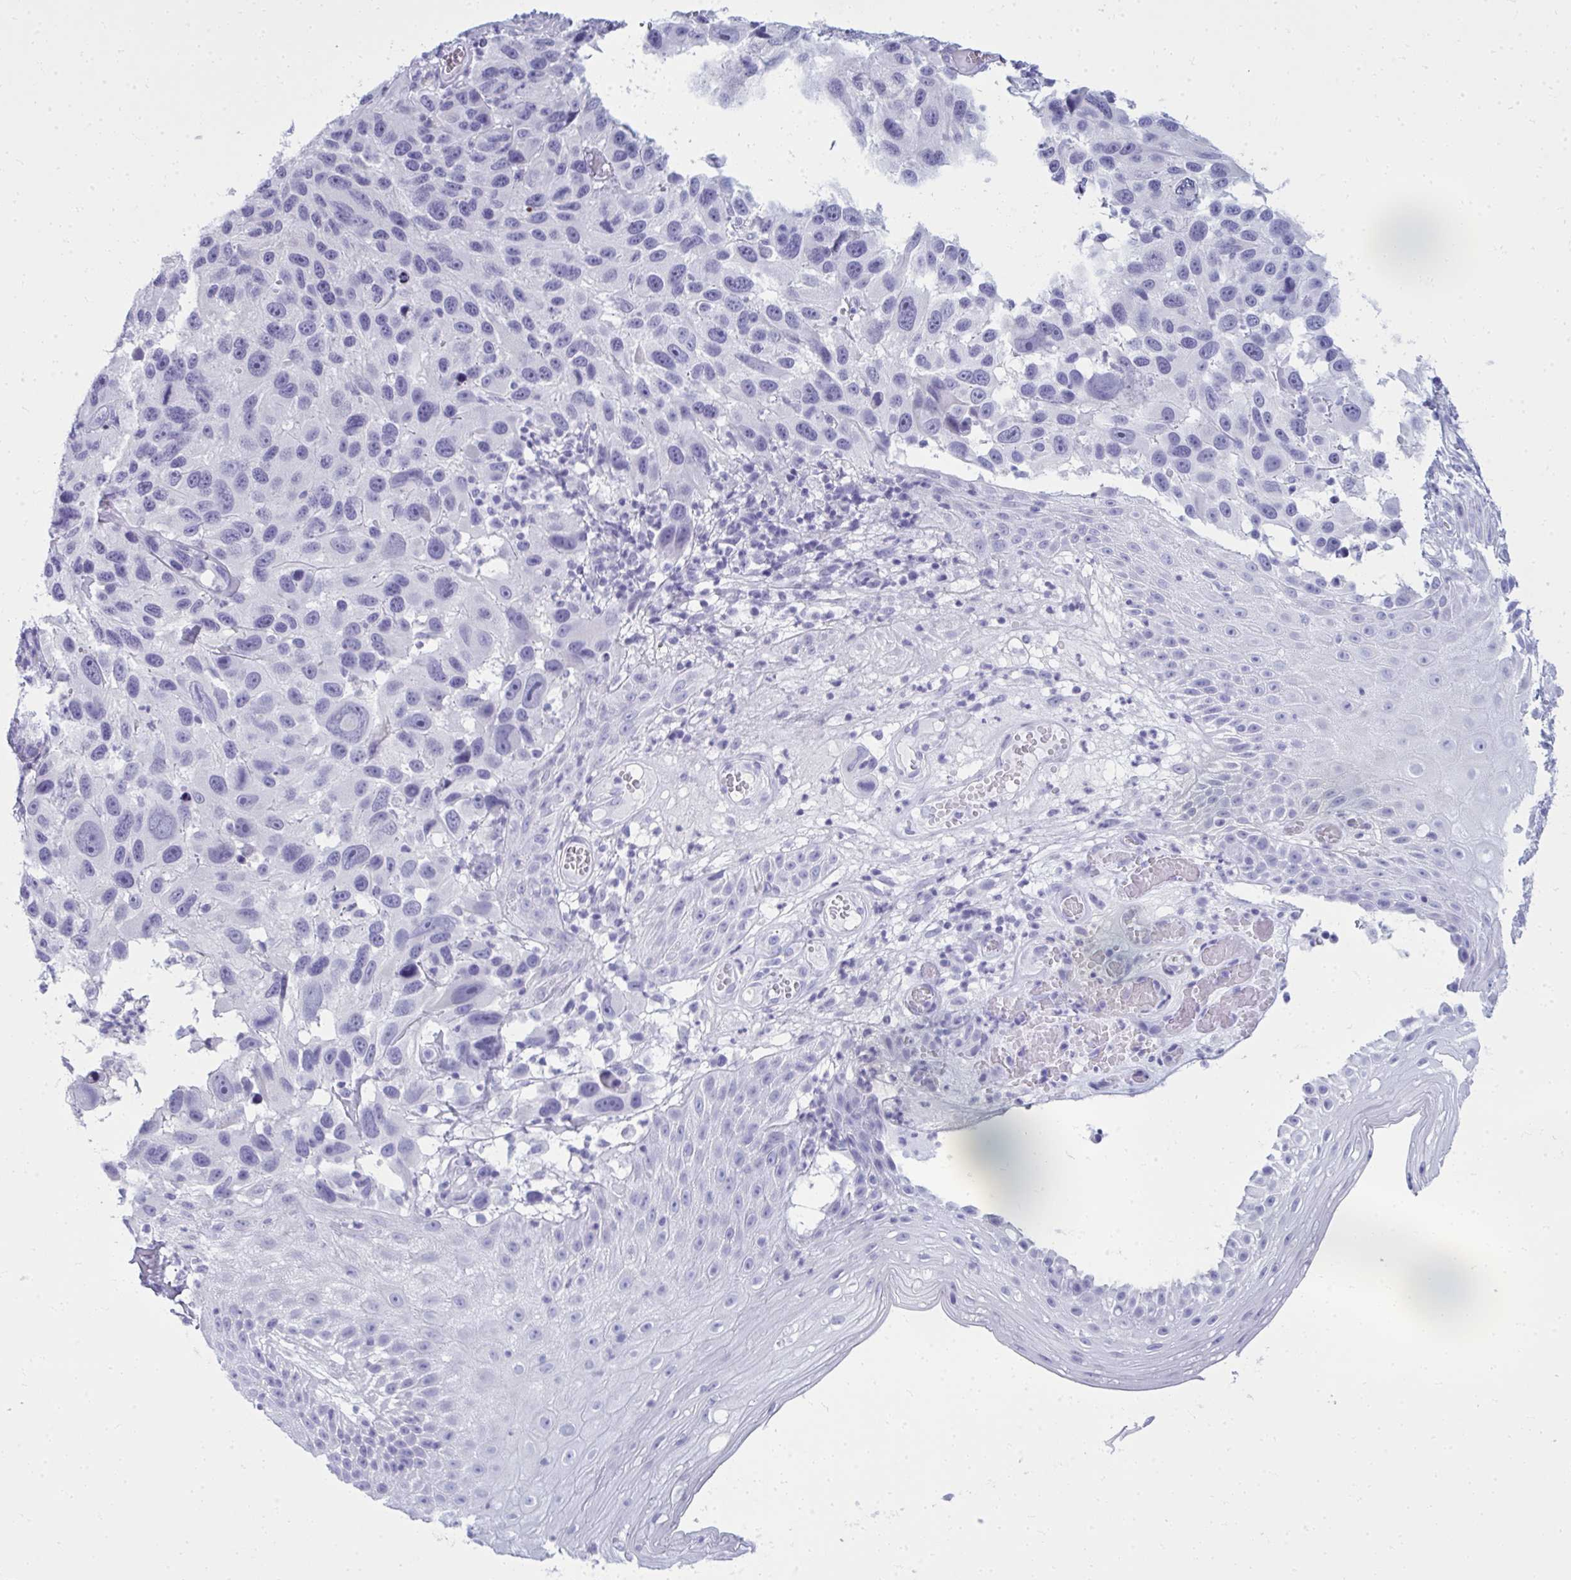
{"staining": {"intensity": "negative", "quantity": "none", "location": "none"}, "tissue": "melanoma", "cell_type": "Tumor cells", "image_type": "cancer", "snomed": [{"axis": "morphology", "description": "Malignant melanoma, NOS"}, {"axis": "topography", "description": "Skin"}], "caption": "An image of malignant melanoma stained for a protein displays no brown staining in tumor cells.", "gene": "QDPR", "patient": {"sex": "male", "age": 53}}